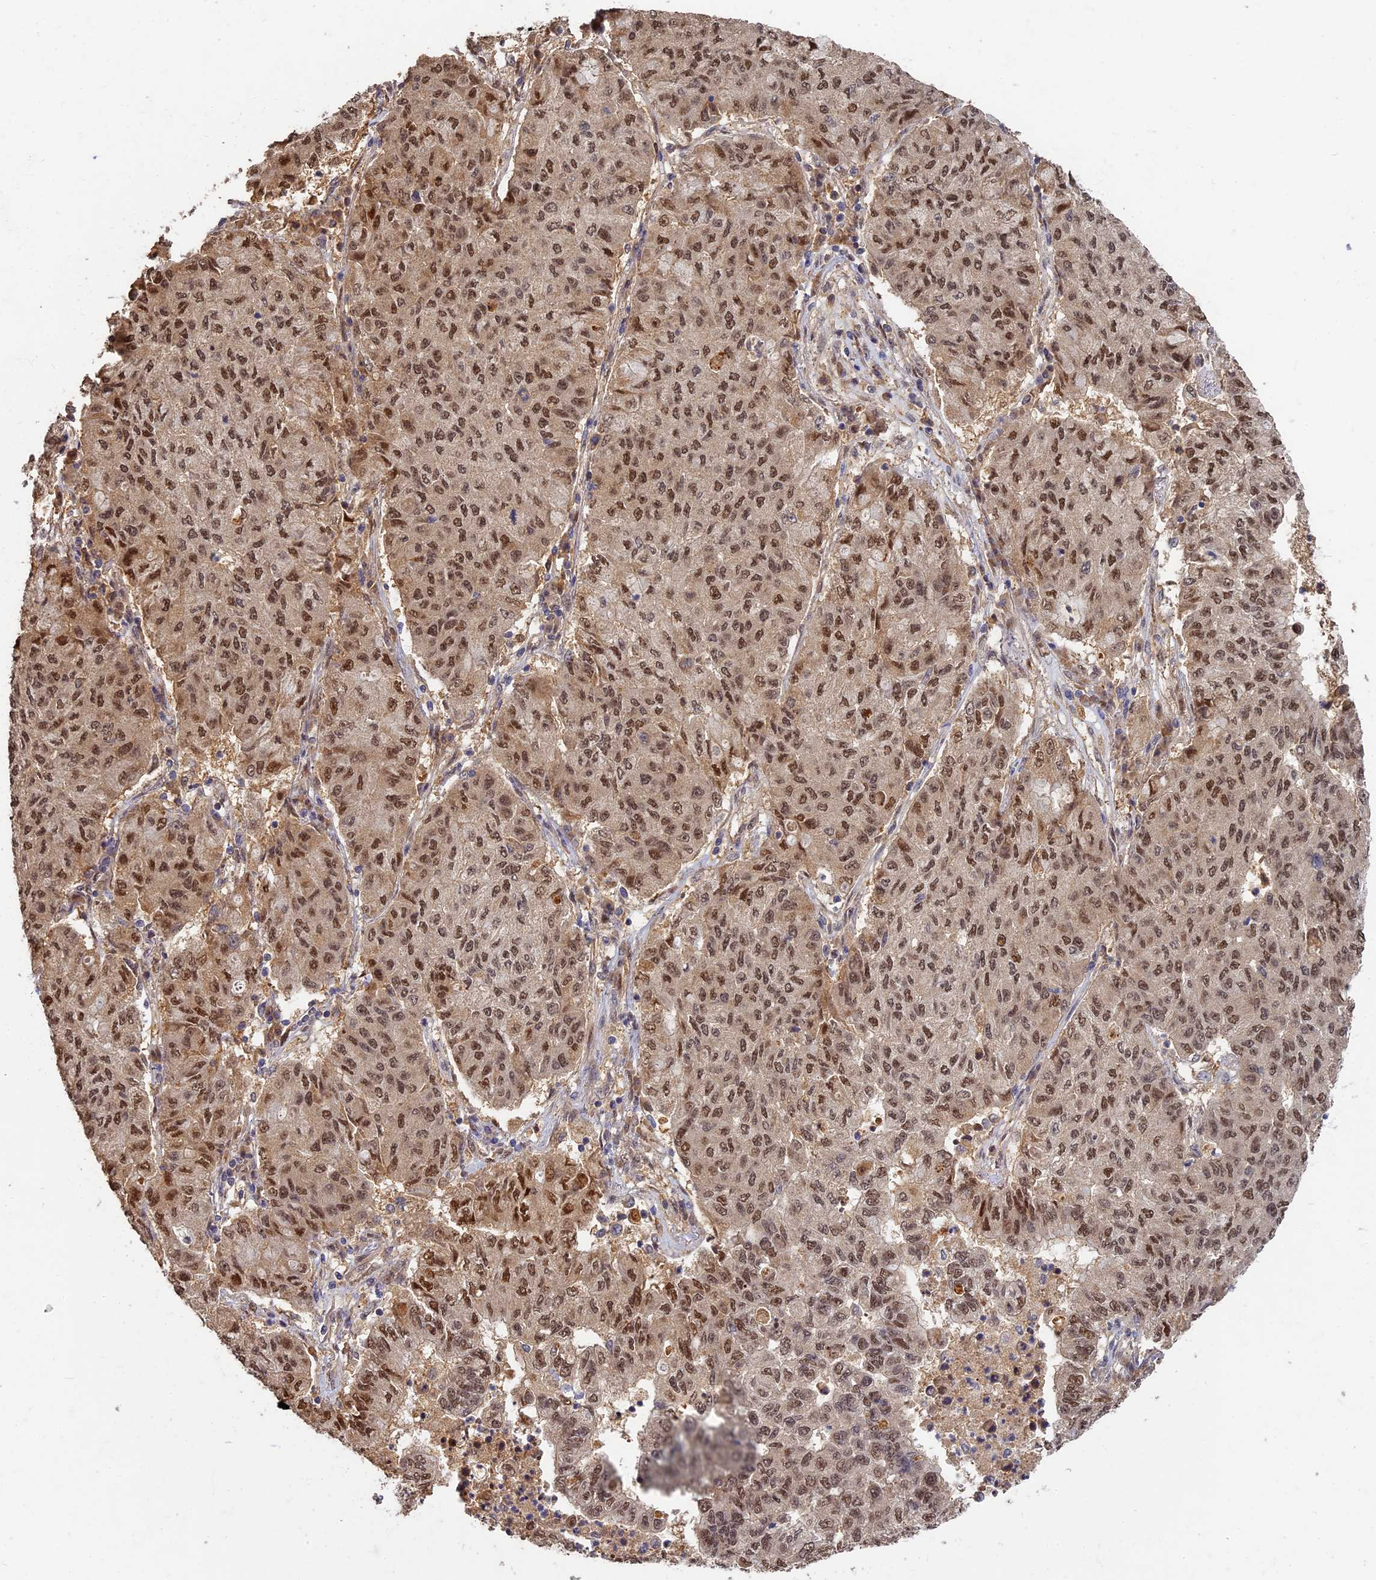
{"staining": {"intensity": "moderate", "quantity": ">75%", "location": "nuclear"}, "tissue": "lung cancer", "cell_type": "Tumor cells", "image_type": "cancer", "snomed": [{"axis": "morphology", "description": "Squamous cell carcinoma, NOS"}, {"axis": "topography", "description": "Lung"}], "caption": "Protein staining shows moderate nuclear expression in approximately >75% of tumor cells in squamous cell carcinoma (lung).", "gene": "RSPH3", "patient": {"sex": "male", "age": 74}}